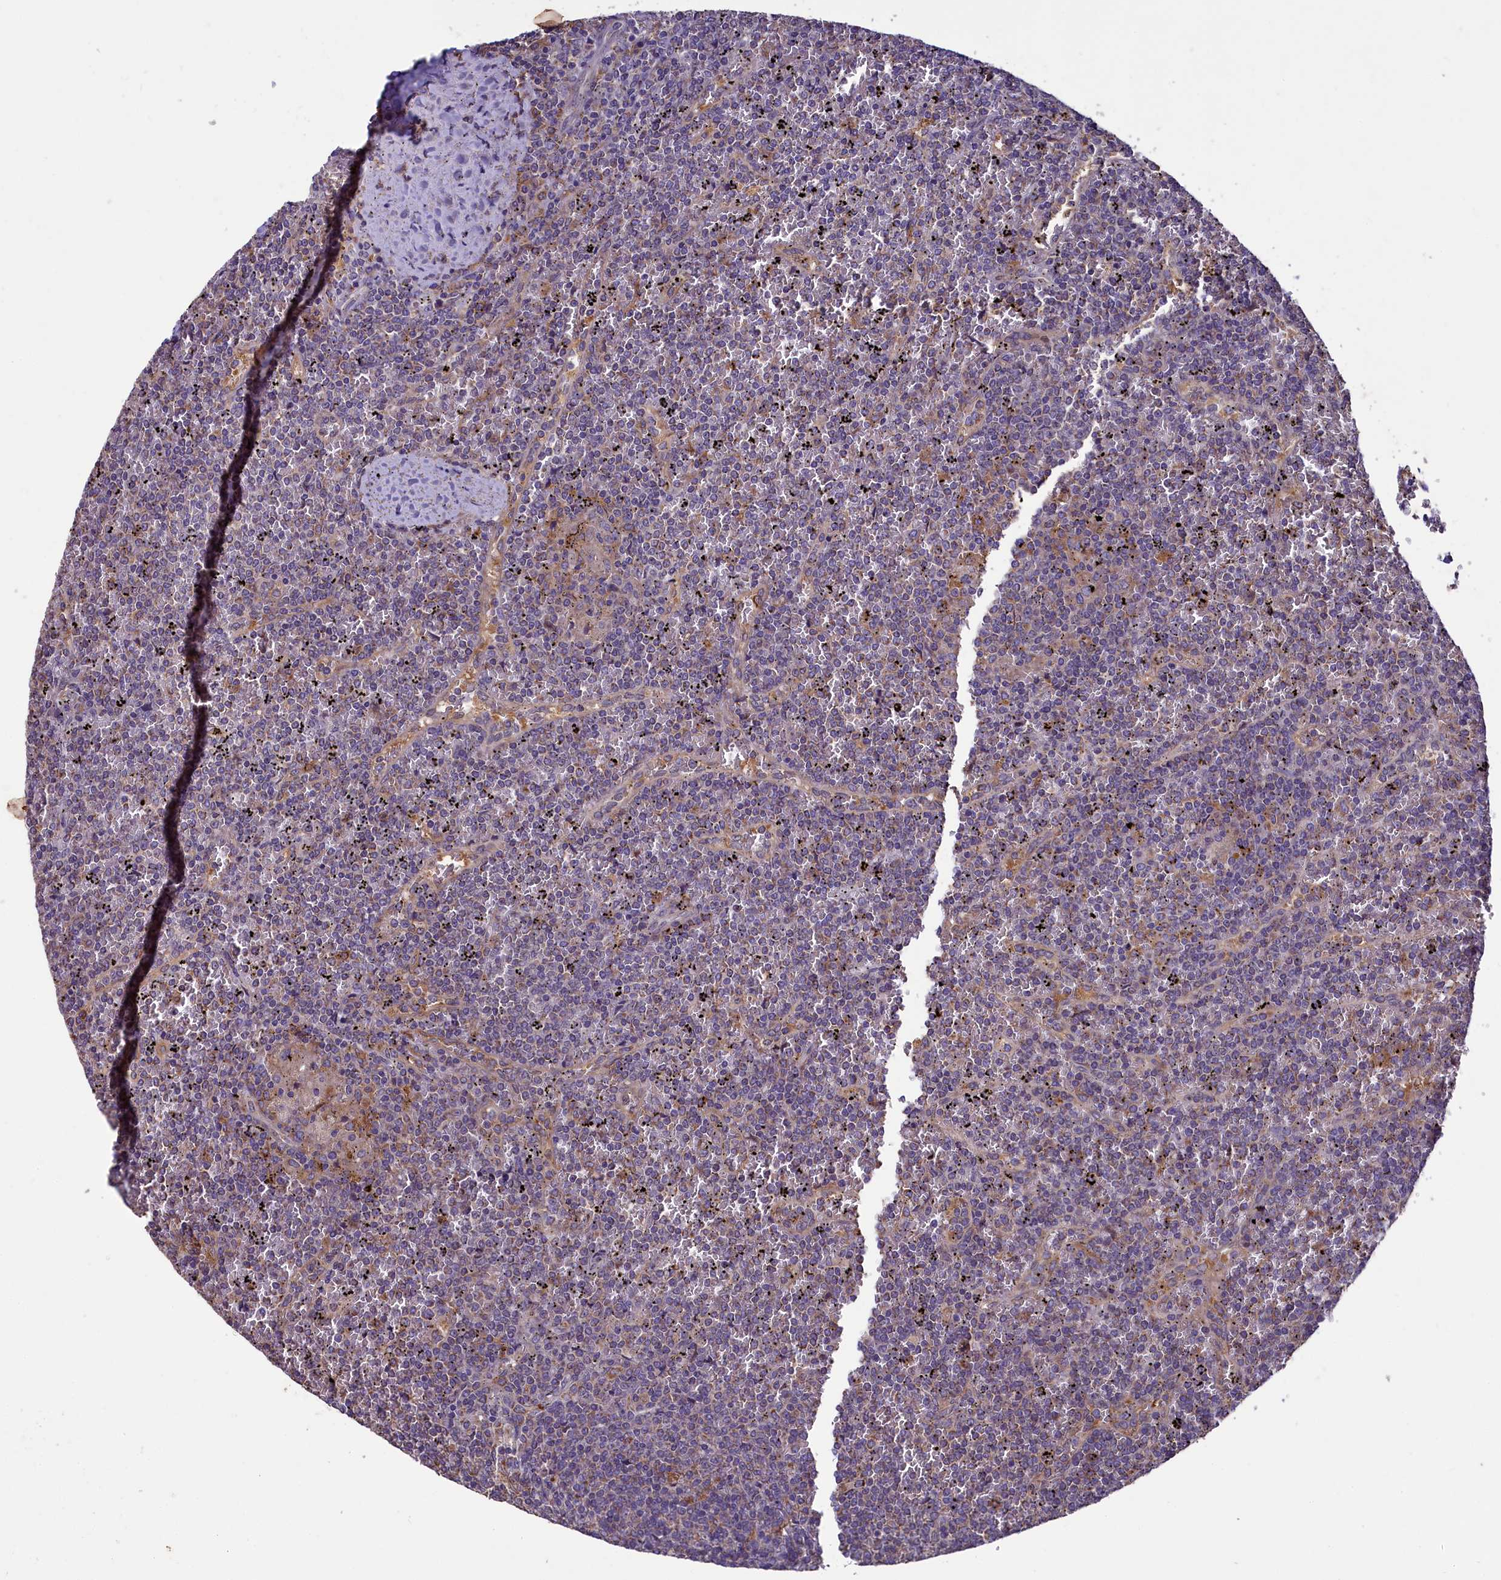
{"staining": {"intensity": "negative", "quantity": "none", "location": "none"}, "tissue": "lymphoma", "cell_type": "Tumor cells", "image_type": "cancer", "snomed": [{"axis": "morphology", "description": "Malignant lymphoma, non-Hodgkin's type, Low grade"}, {"axis": "topography", "description": "Spleen"}], "caption": "The photomicrograph shows no significant staining in tumor cells of low-grade malignant lymphoma, non-Hodgkin's type. The staining was performed using DAB to visualize the protein expression in brown, while the nuclei were stained in blue with hematoxylin (Magnification: 20x).", "gene": "ACAD8", "patient": {"sex": "female", "age": 19}}